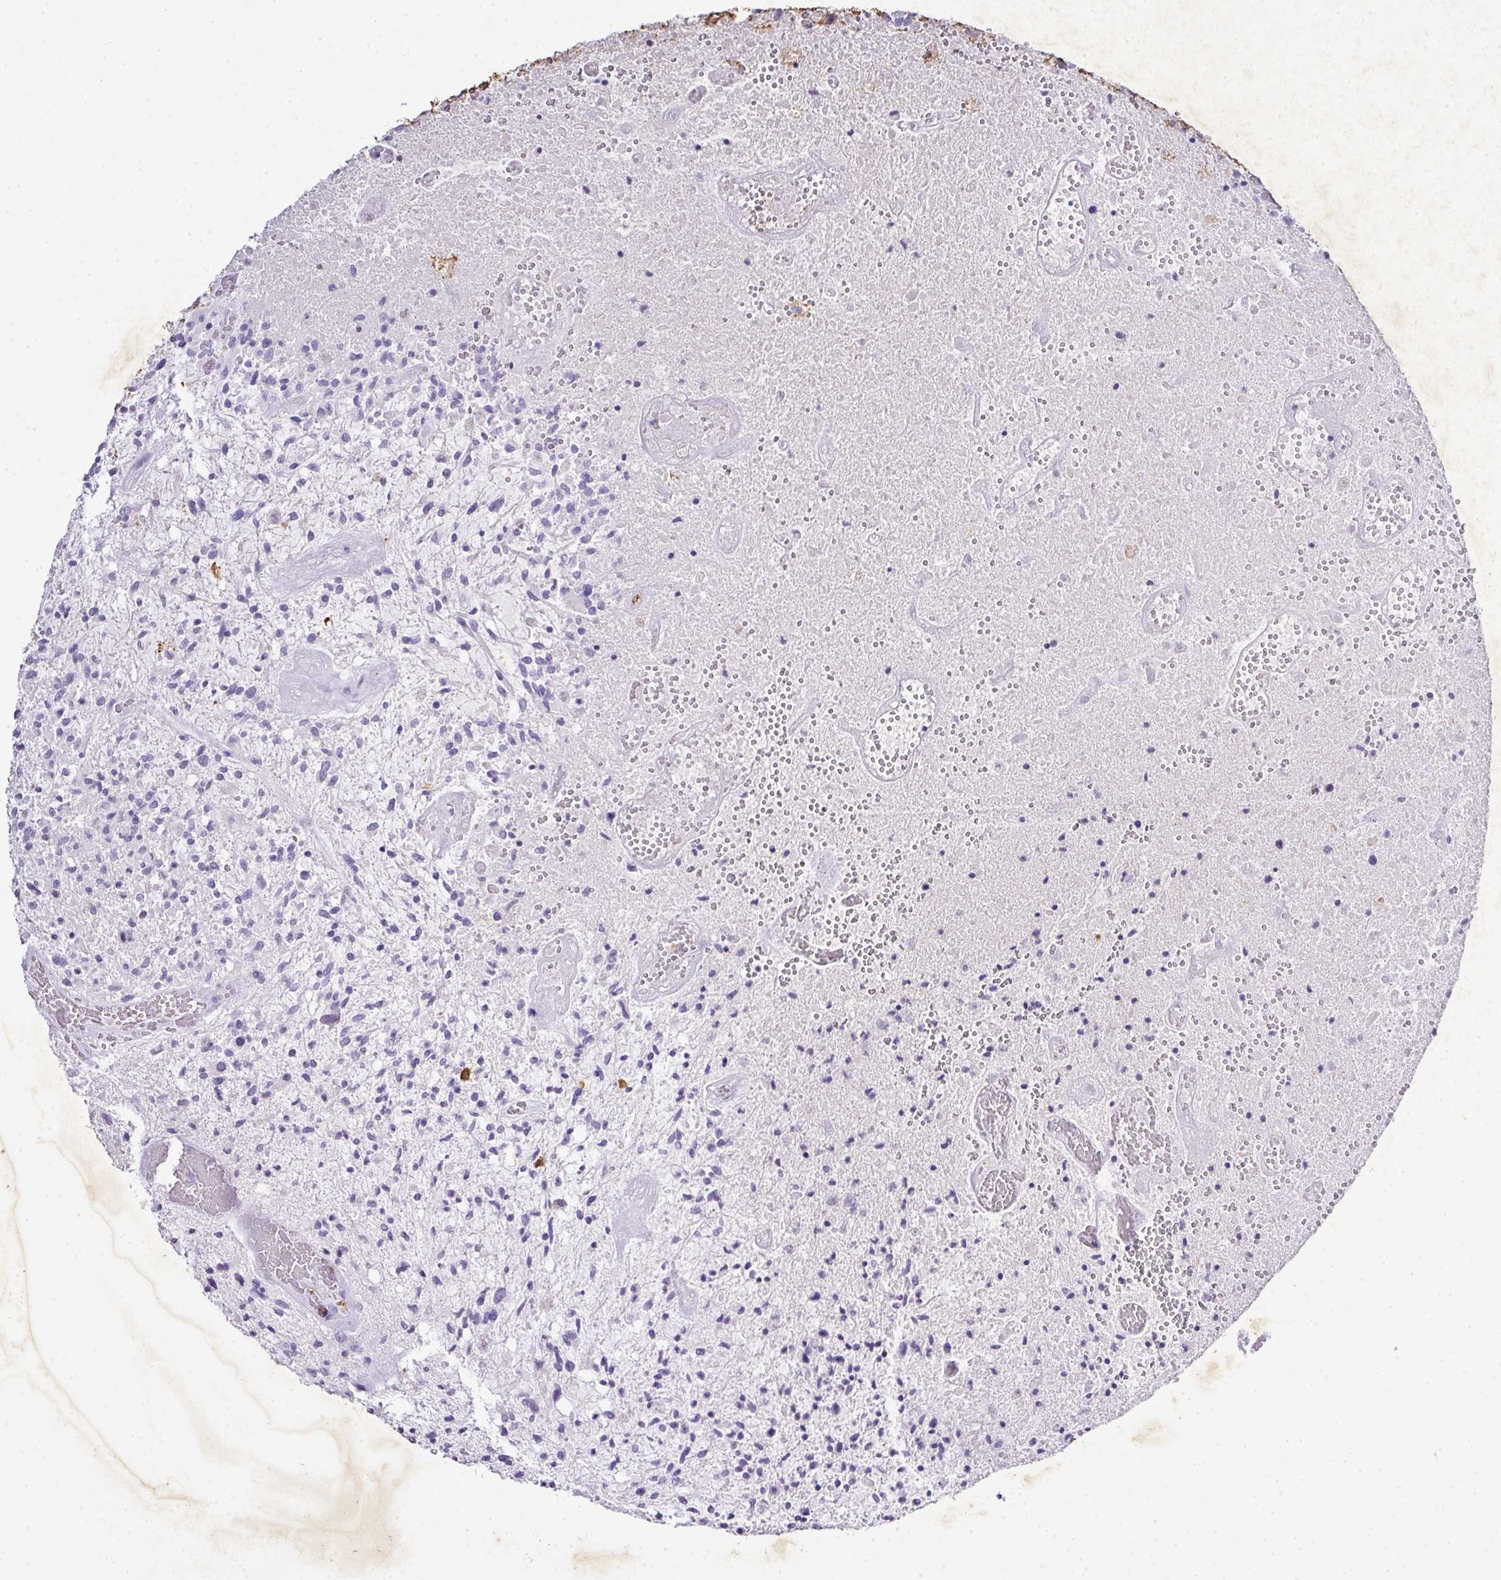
{"staining": {"intensity": "moderate", "quantity": "<25%", "location": "cytoplasmic/membranous"}, "tissue": "glioma", "cell_type": "Tumor cells", "image_type": "cancer", "snomed": [{"axis": "morphology", "description": "Glioma, malignant, High grade"}, {"axis": "topography", "description": "Brain"}], "caption": "This is an image of immunohistochemistry (IHC) staining of malignant glioma (high-grade), which shows moderate positivity in the cytoplasmic/membranous of tumor cells.", "gene": "KCNJ11", "patient": {"sex": "male", "age": 47}}